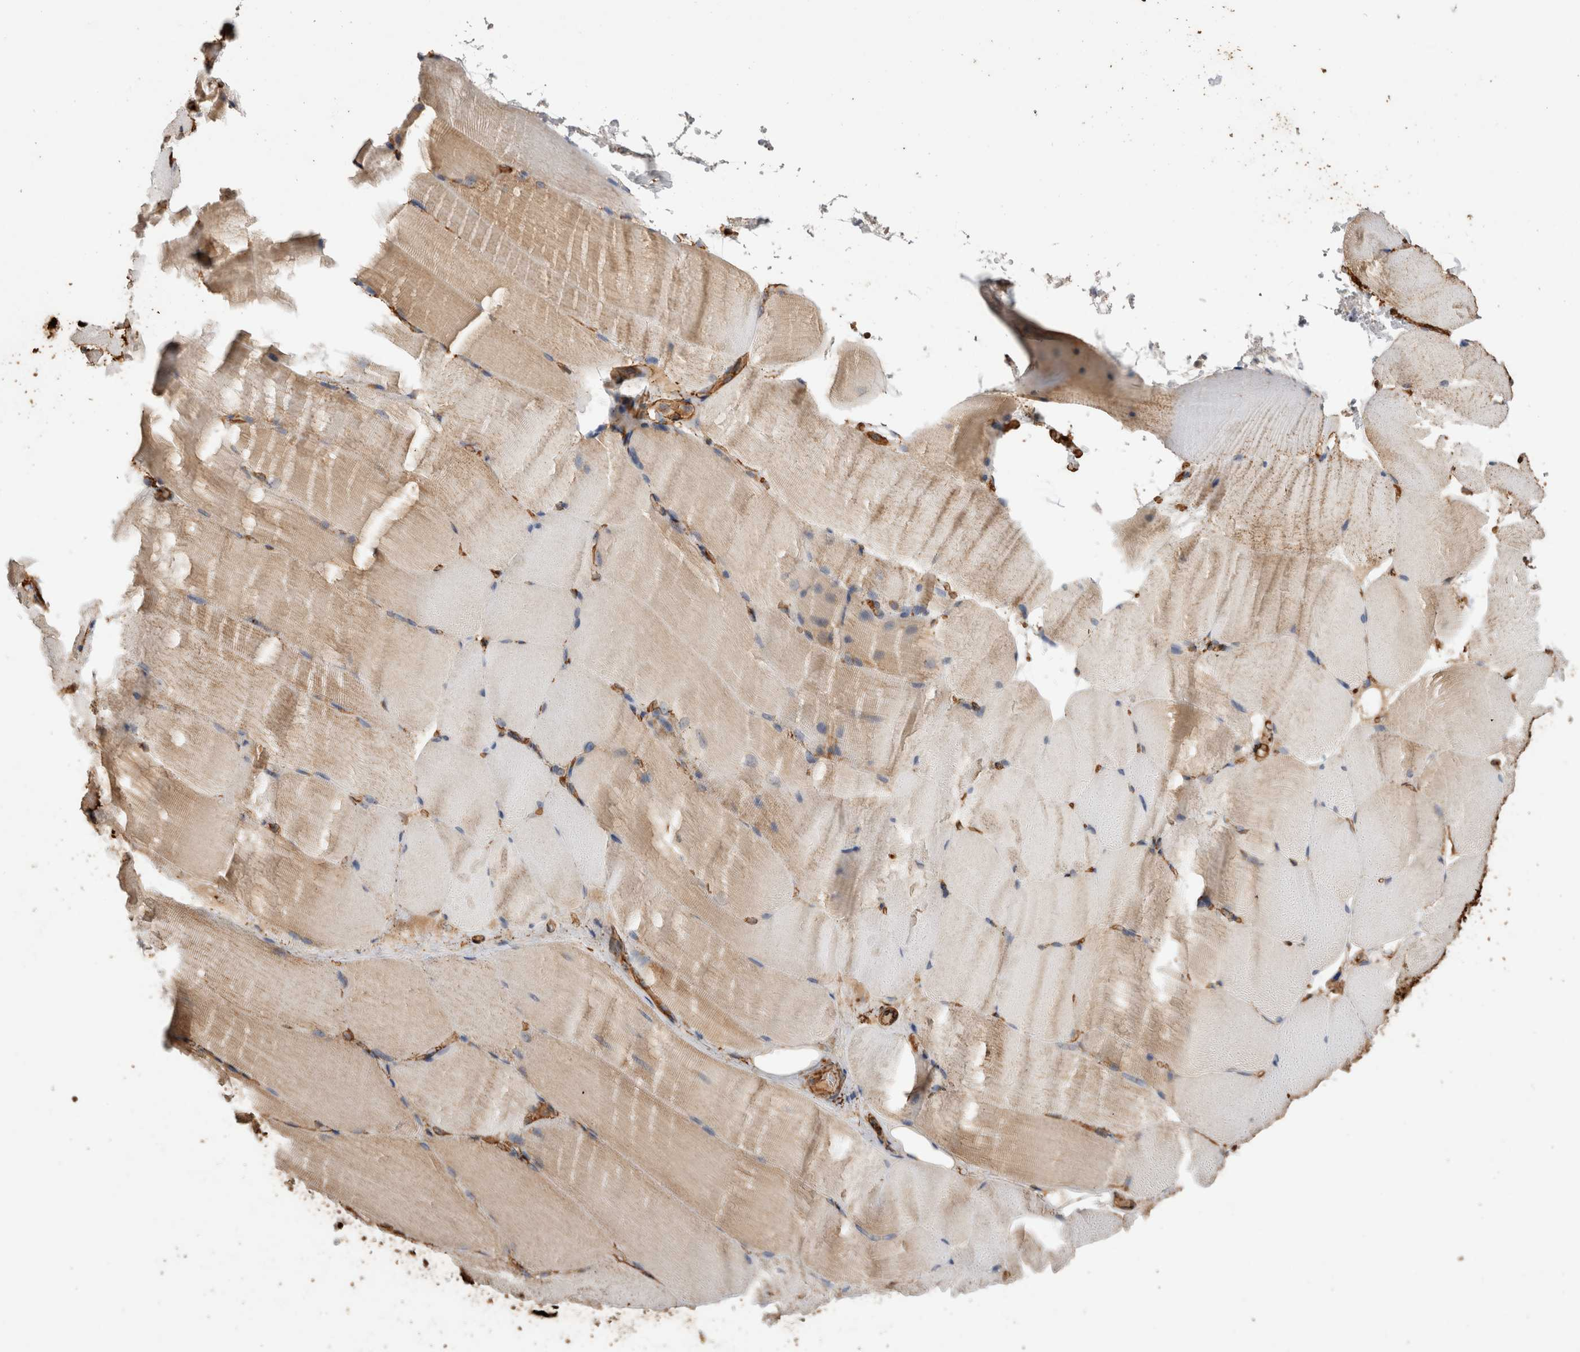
{"staining": {"intensity": "weak", "quantity": "<25%", "location": "cytoplasmic/membranous"}, "tissue": "skeletal muscle", "cell_type": "Myocytes", "image_type": "normal", "snomed": [{"axis": "morphology", "description": "Normal tissue, NOS"}, {"axis": "topography", "description": "Skeletal muscle"}, {"axis": "topography", "description": "Parathyroid gland"}], "caption": "An immunohistochemistry histopathology image of benign skeletal muscle is shown. There is no staining in myocytes of skeletal muscle. (Immunohistochemistry, brightfield microscopy, high magnification).", "gene": "ZNF397", "patient": {"sex": "female", "age": 37}}